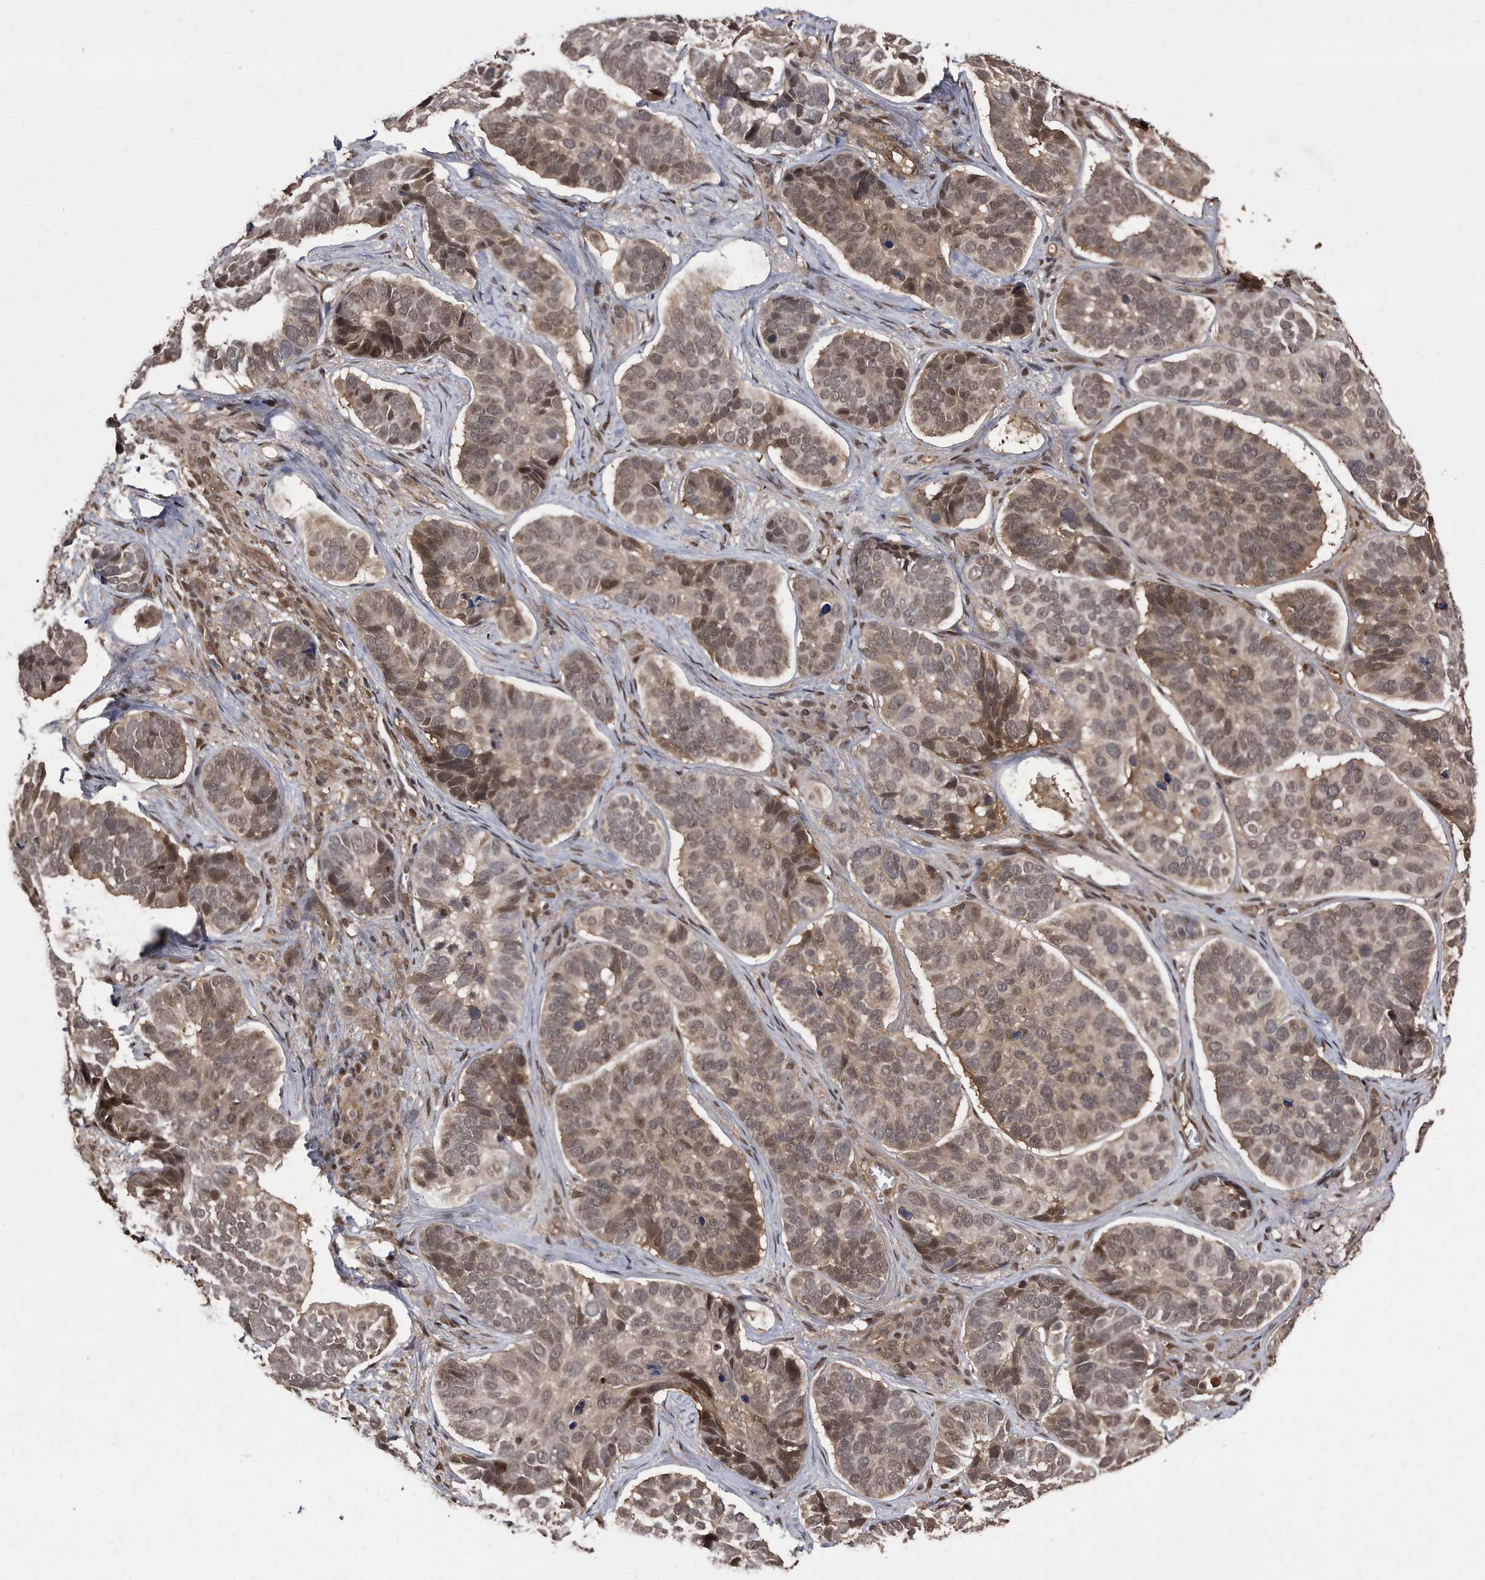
{"staining": {"intensity": "moderate", "quantity": ">75%", "location": "cytoplasmic/membranous,nuclear"}, "tissue": "skin cancer", "cell_type": "Tumor cells", "image_type": "cancer", "snomed": [{"axis": "morphology", "description": "Basal cell carcinoma"}, {"axis": "topography", "description": "Skin"}], "caption": "IHC photomicrograph of skin basal cell carcinoma stained for a protein (brown), which displays medium levels of moderate cytoplasmic/membranous and nuclear positivity in approximately >75% of tumor cells.", "gene": "RAD23B", "patient": {"sex": "male", "age": 62}}